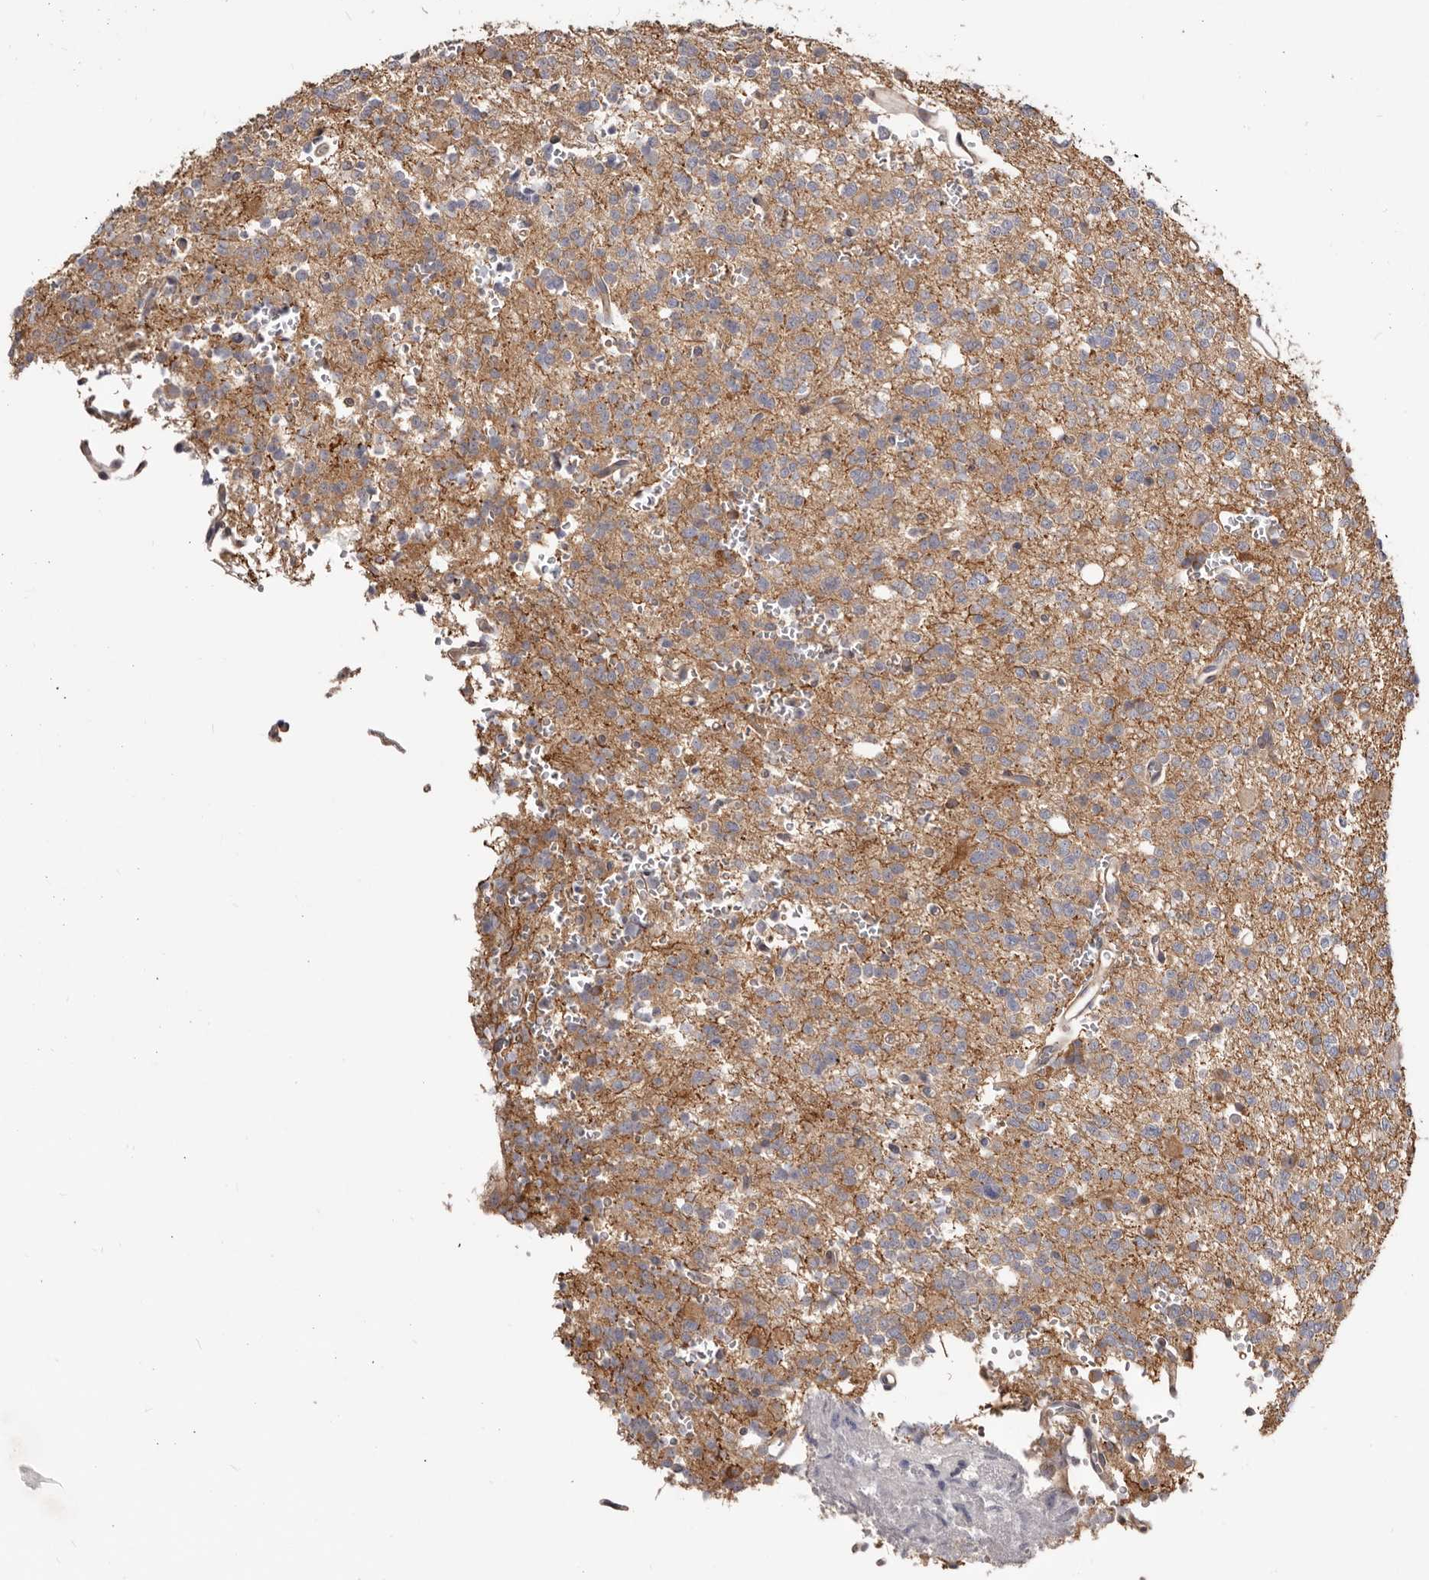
{"staining": {"intensity": "weak", "quantity": "25%-75%", "location": "cytoplasmic/membranous"}, "tissue": "glioma", "cell_type": "Tumor cells", "image_type": "cancer", "snomed": [{"axis": "morphology", "description": "Glioma, malignant, High grade"}, {"axis": "topography", "description": "Brain"}], "caption": "Human glioma stained for a protein (brown) reveals weak cytoplasmic/membranous positive staining in approximately 25%-75% of tumor cells.", "gene": "GPATCH4", "patient": {"sex": "female", "age": 62}}